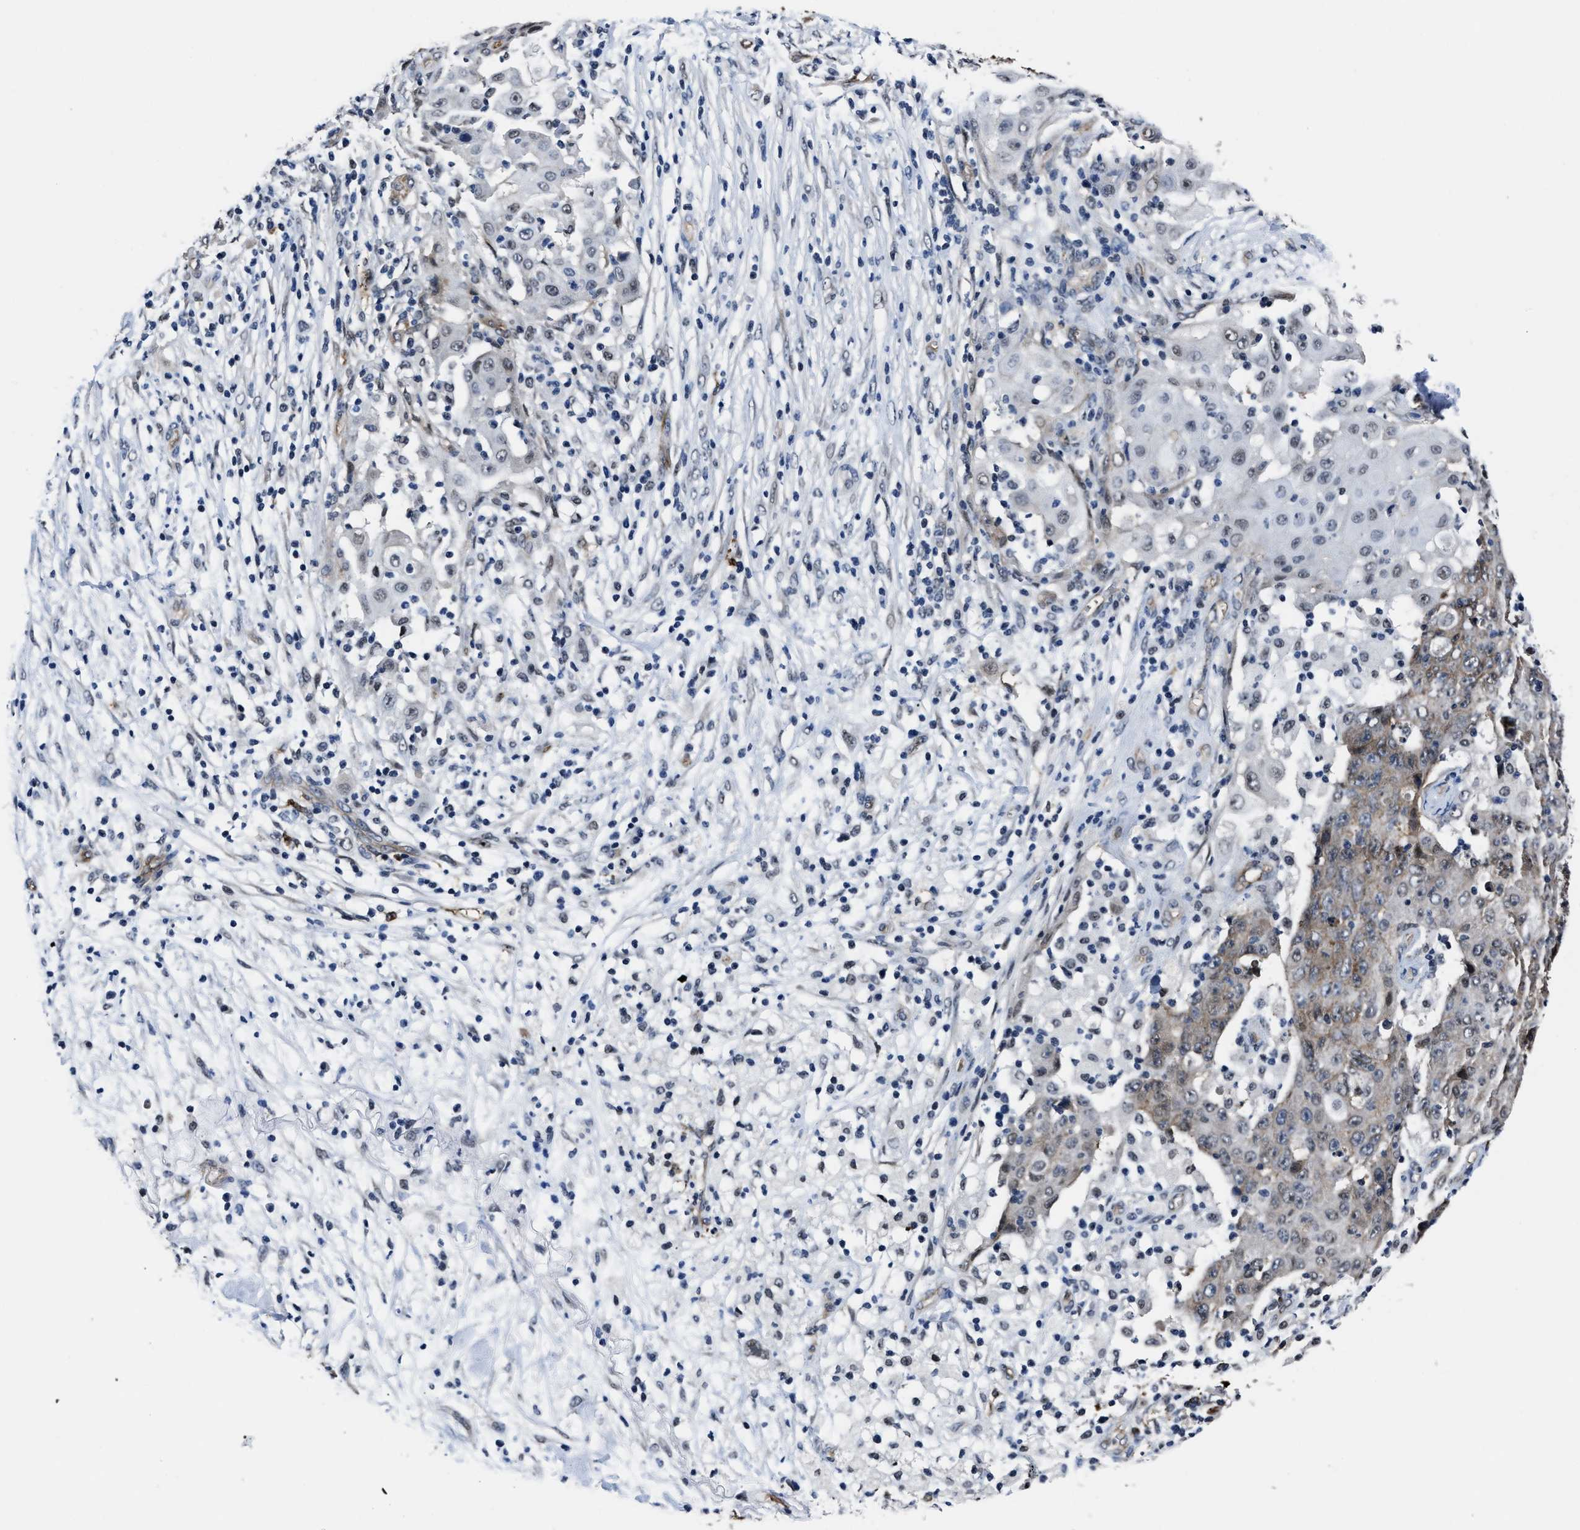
{"staining": {"intensity": "moderate", "quantity": "25%-75%", "location": "cytoplasmic/membranous"}, "tissue": "ovarian cancer", "cell_type": "Tumor cells", "image_type": "cancer", "snomed": [{"axis": "morphology", "description": "Carcinoma, endometroid"}, {"axis": "topography", "description": "Ovary"}], "caption": "Ovarian cancer stained with DAB immunohistochemistry (IHC) exhibits medium levels of moderate cytoplasmic/membranous expression in about 25%-75% of tumor cells. The protein is stained brown, and the nuclei are stained in blue (DAB IHC with brightfield microscopy, high magnification).", "gene": "MARCKSL1", "patient": {"sex": "female", "age": 42}}